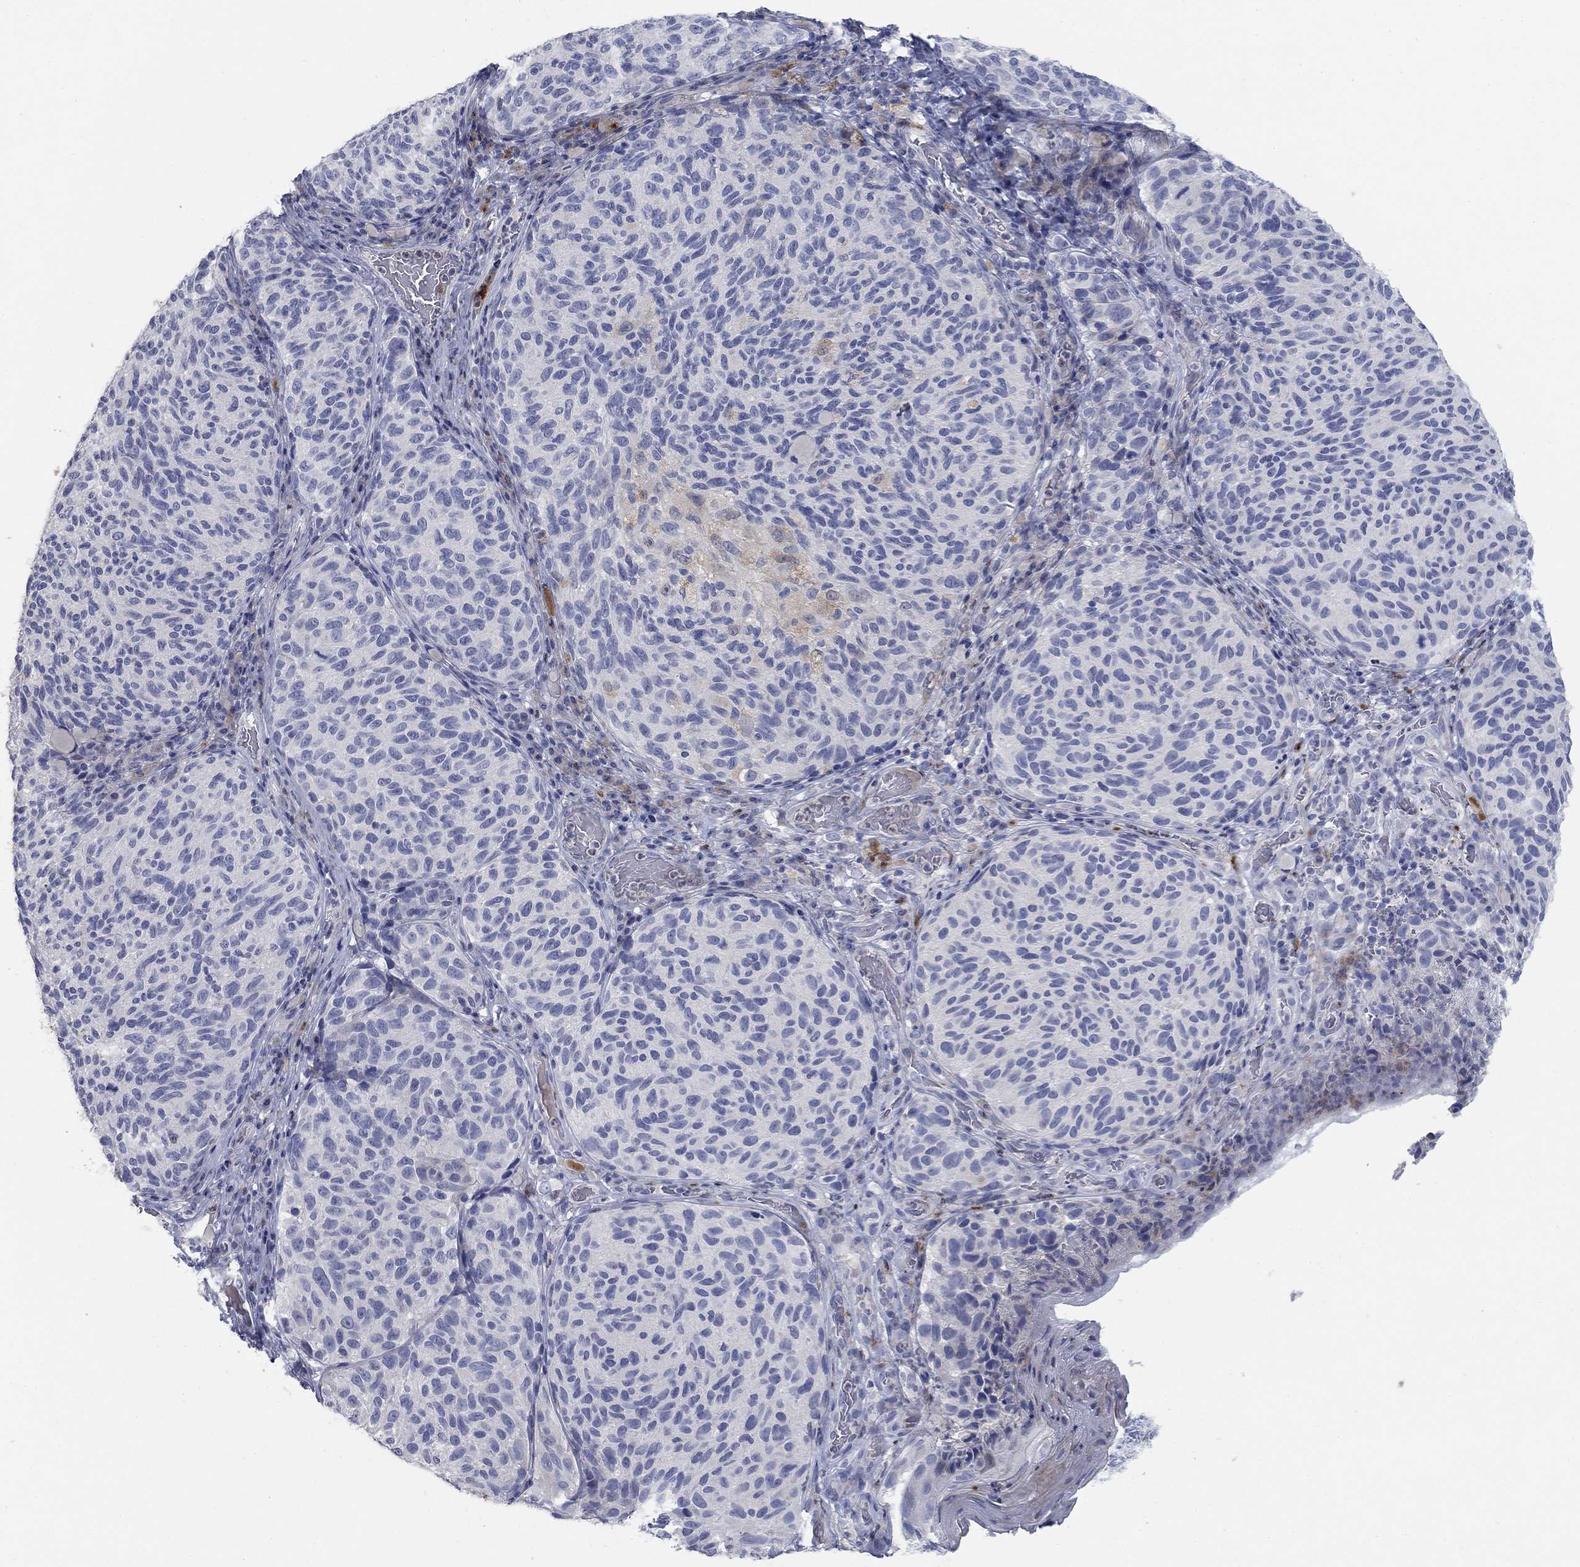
{"staining": {"intensity": "negative", "quantity": "none", "location": "none"}, "tissue": "melanoma", "cell_type": "Tumor cells", "image_type": "cancer", "snomed": [{"axis": "morphology", "description": "Malignant melanoma, NOS"}, {"axis": "topography", "description": "Skin"}], "caption": "An immunohistochemistry (IHC) photomicrograph of malignant melanoma is shown. There is no staining in tumor cells of malignant melanoma. The staining was performed using DAB to visualize the protein expression in brown, while the nuclei were stained in blue with hematoxylin (Magnification: 20x).", "gene": "TMEM249", "patient": {"sex": "female", "age": 73}}